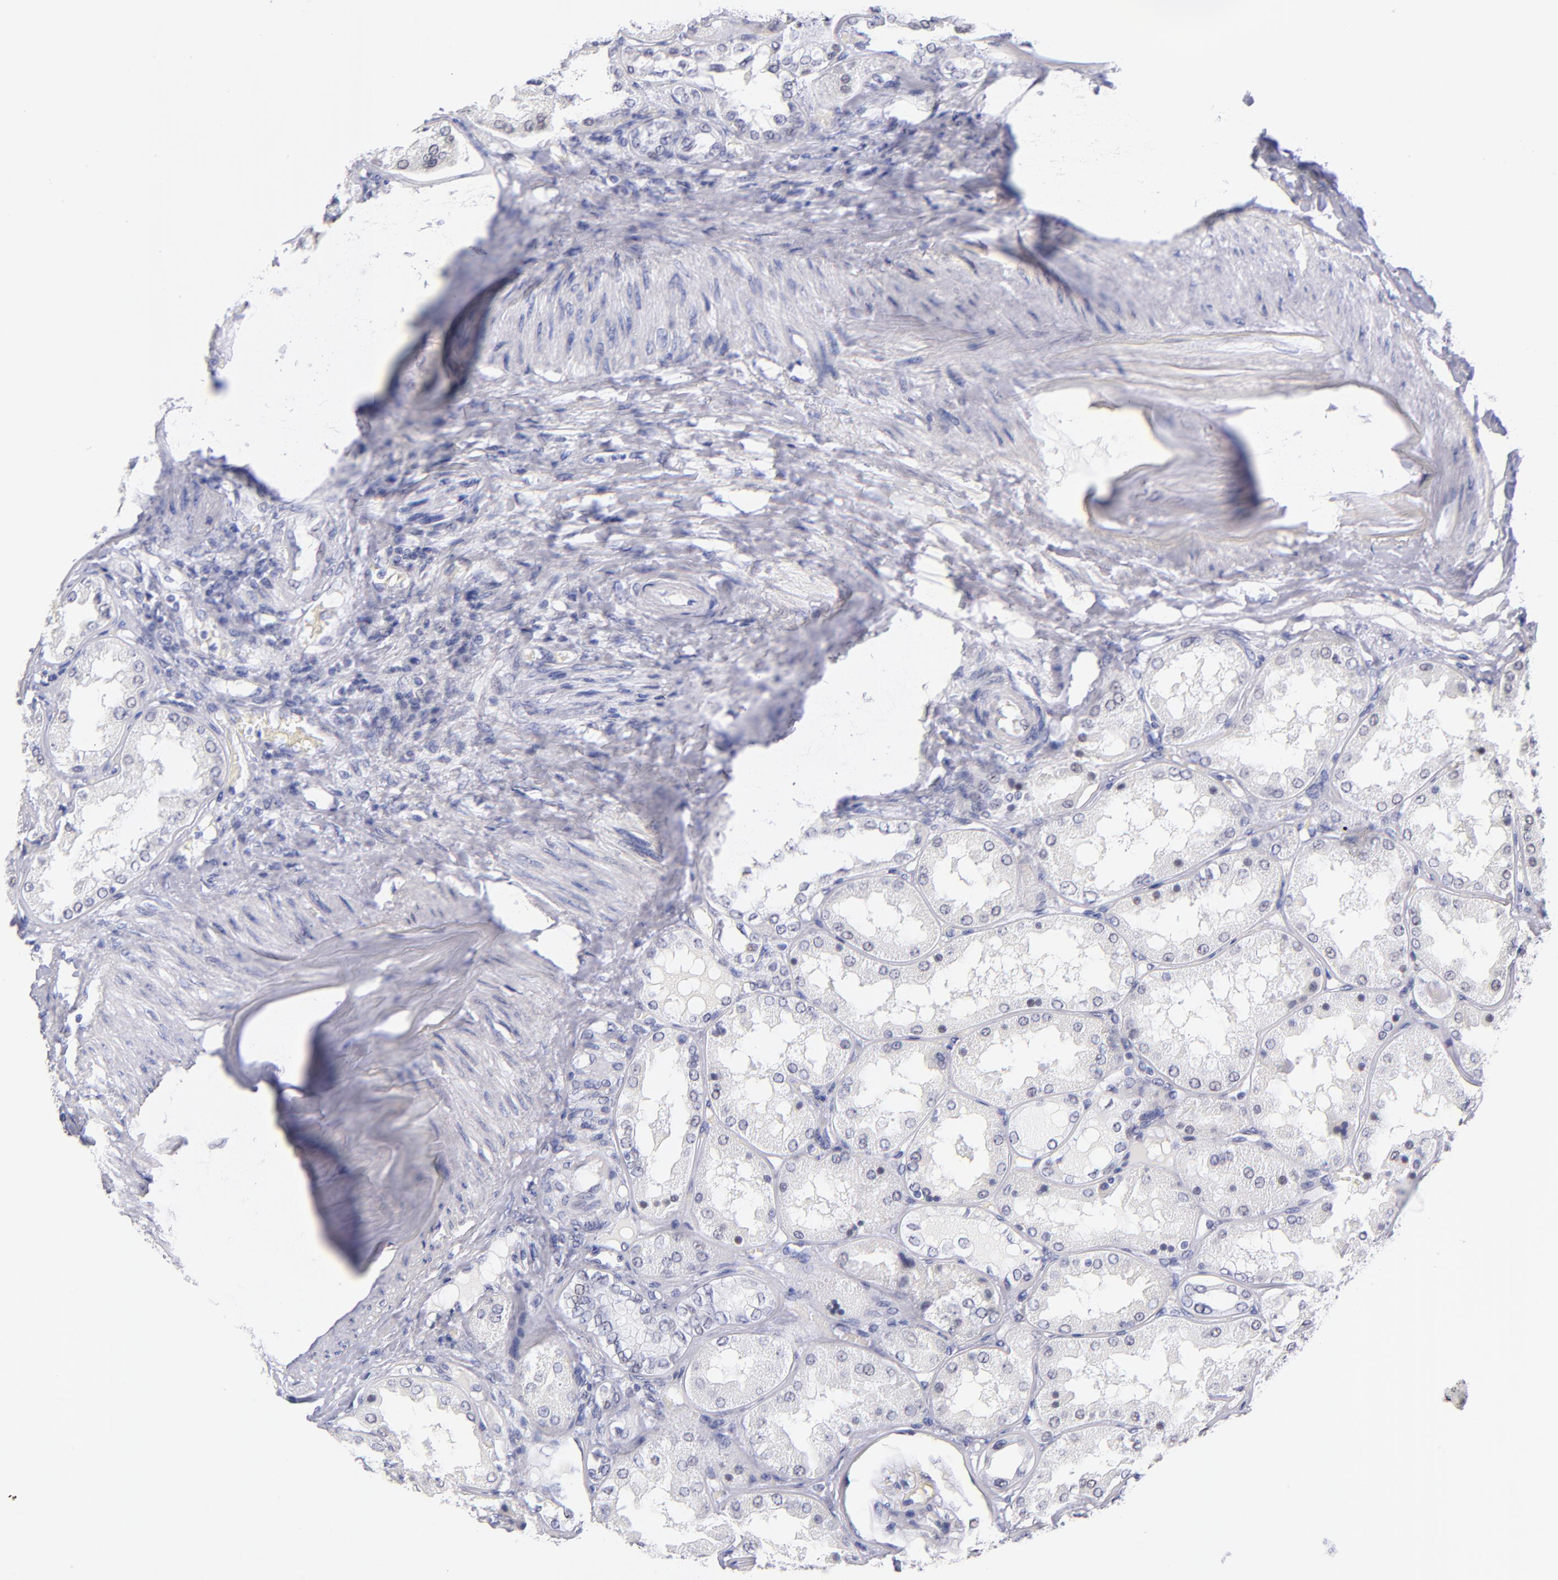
{"staining": {"intensity": "negative", "quantity": "none", "location": "none"}, "tissue": "kidney", "cell_type": "Cells in glomeruli", "image_type": "normal", "snomed": [{"axis": "morphology", "description": "Normal tissue, NOS"}, {"axis": "topography", "description": "Kidney"}], "caption": "IHC of normal human kidney demonstrates no staining in cells in glomeruli.", "gene": "SNRPB", "patient": {"sex": "female", "age": 56}}